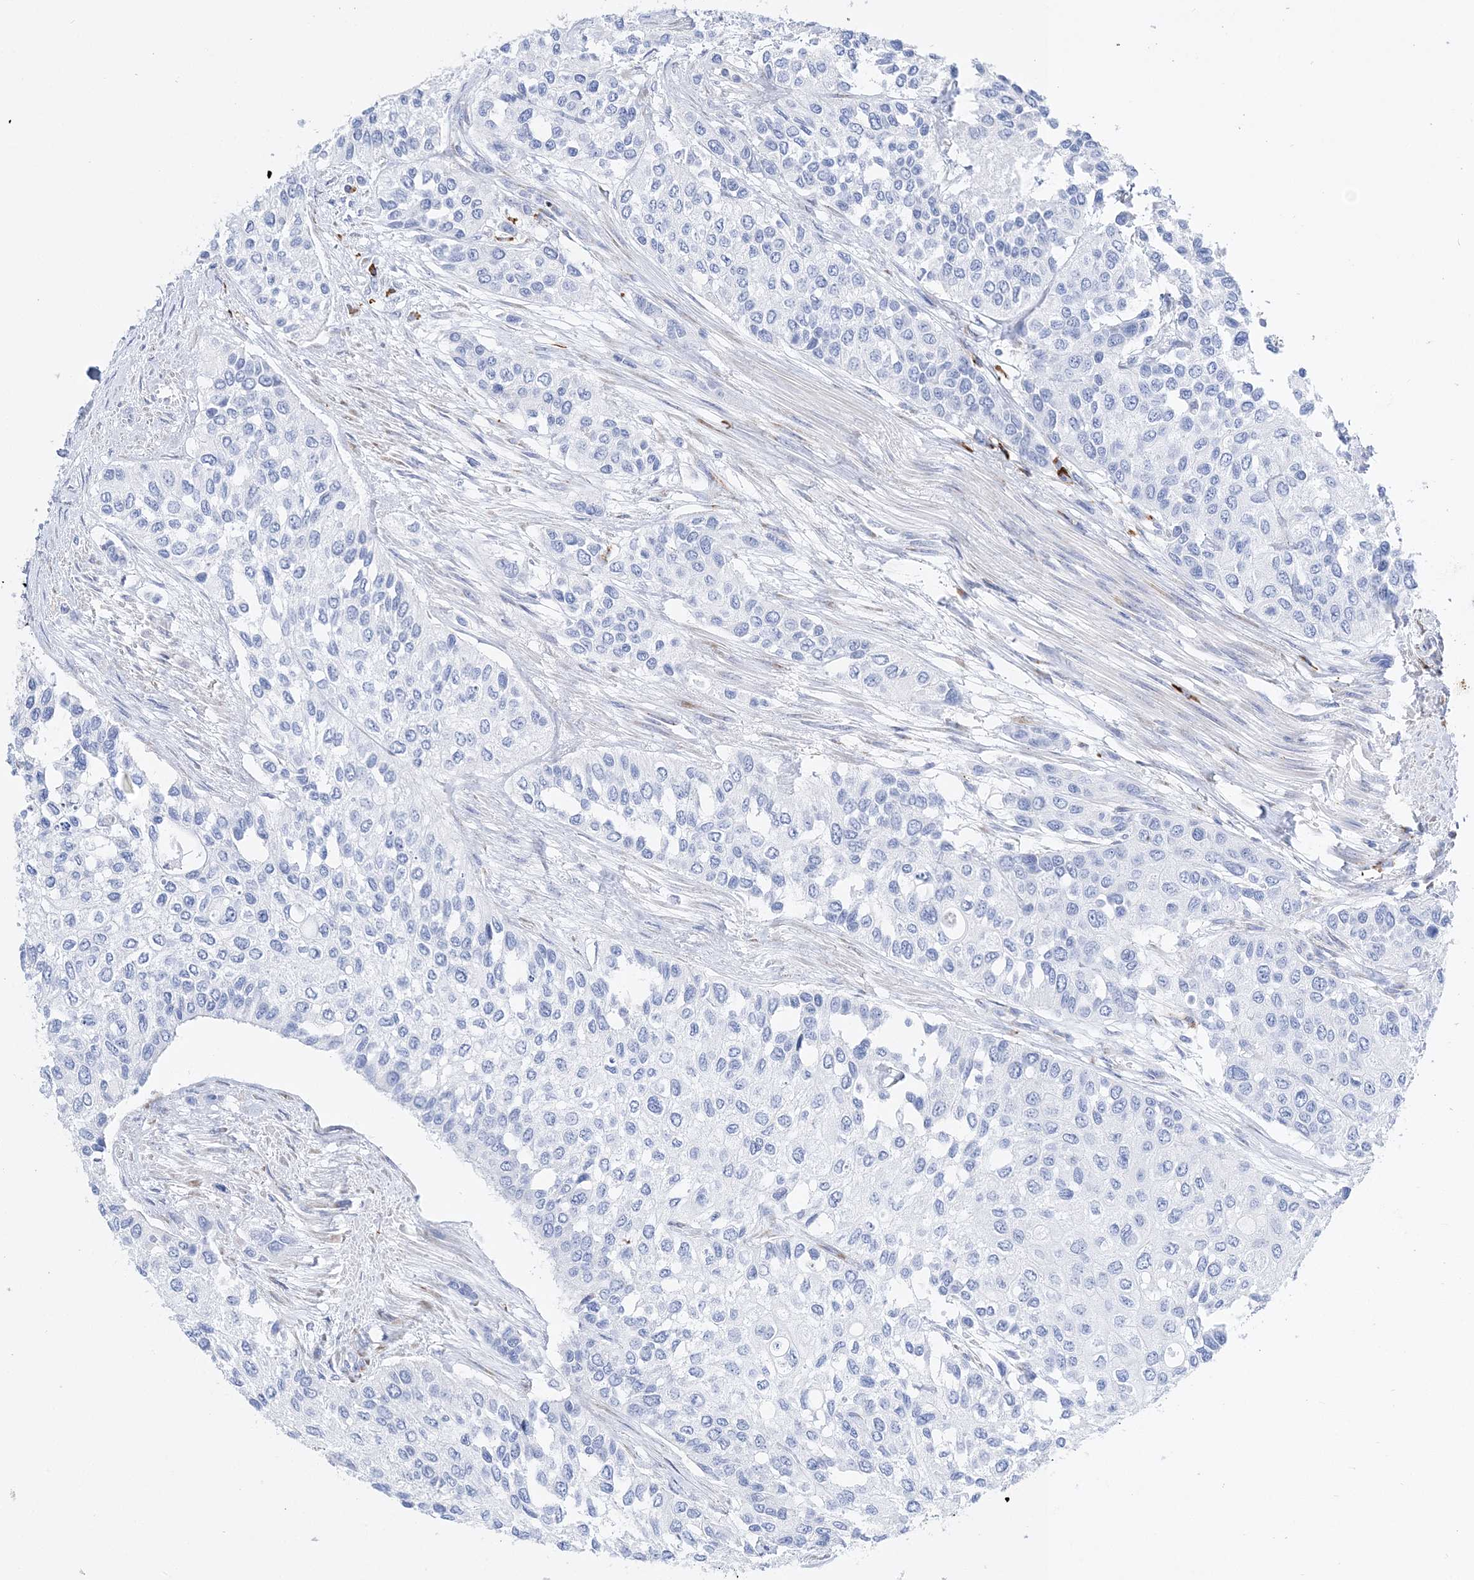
{"staining": {"intensity": "negative", "quantity": "none", "location": "none"}, "tissue": "urothelial cancer", "cell_type": "Tumor cells", "image_type": "cancer", "snomed": [{"axis": "morphology", "description": "Normal tissue, NOS"}, {"axis": "morphology", "description": "Urothelial carcinoma, High grade"}, {"axis": "topography", "description": "Vascular tissue"}, {"axis": "topography", "description": "Urinary bladder"}], "caption": "A micrograph of urothelial cancer stained for a protein demonstrates no brown staining in tumor cells. The staining was performed using DAB (3,3'-diaminobenzidine) to visualize the protein expression in brown, while the nuclei were stained in blue with hematoxylin (Magnification: 20x).", "gene": "TSPYL6", "patient": {"sex": "female", "age": 56}}